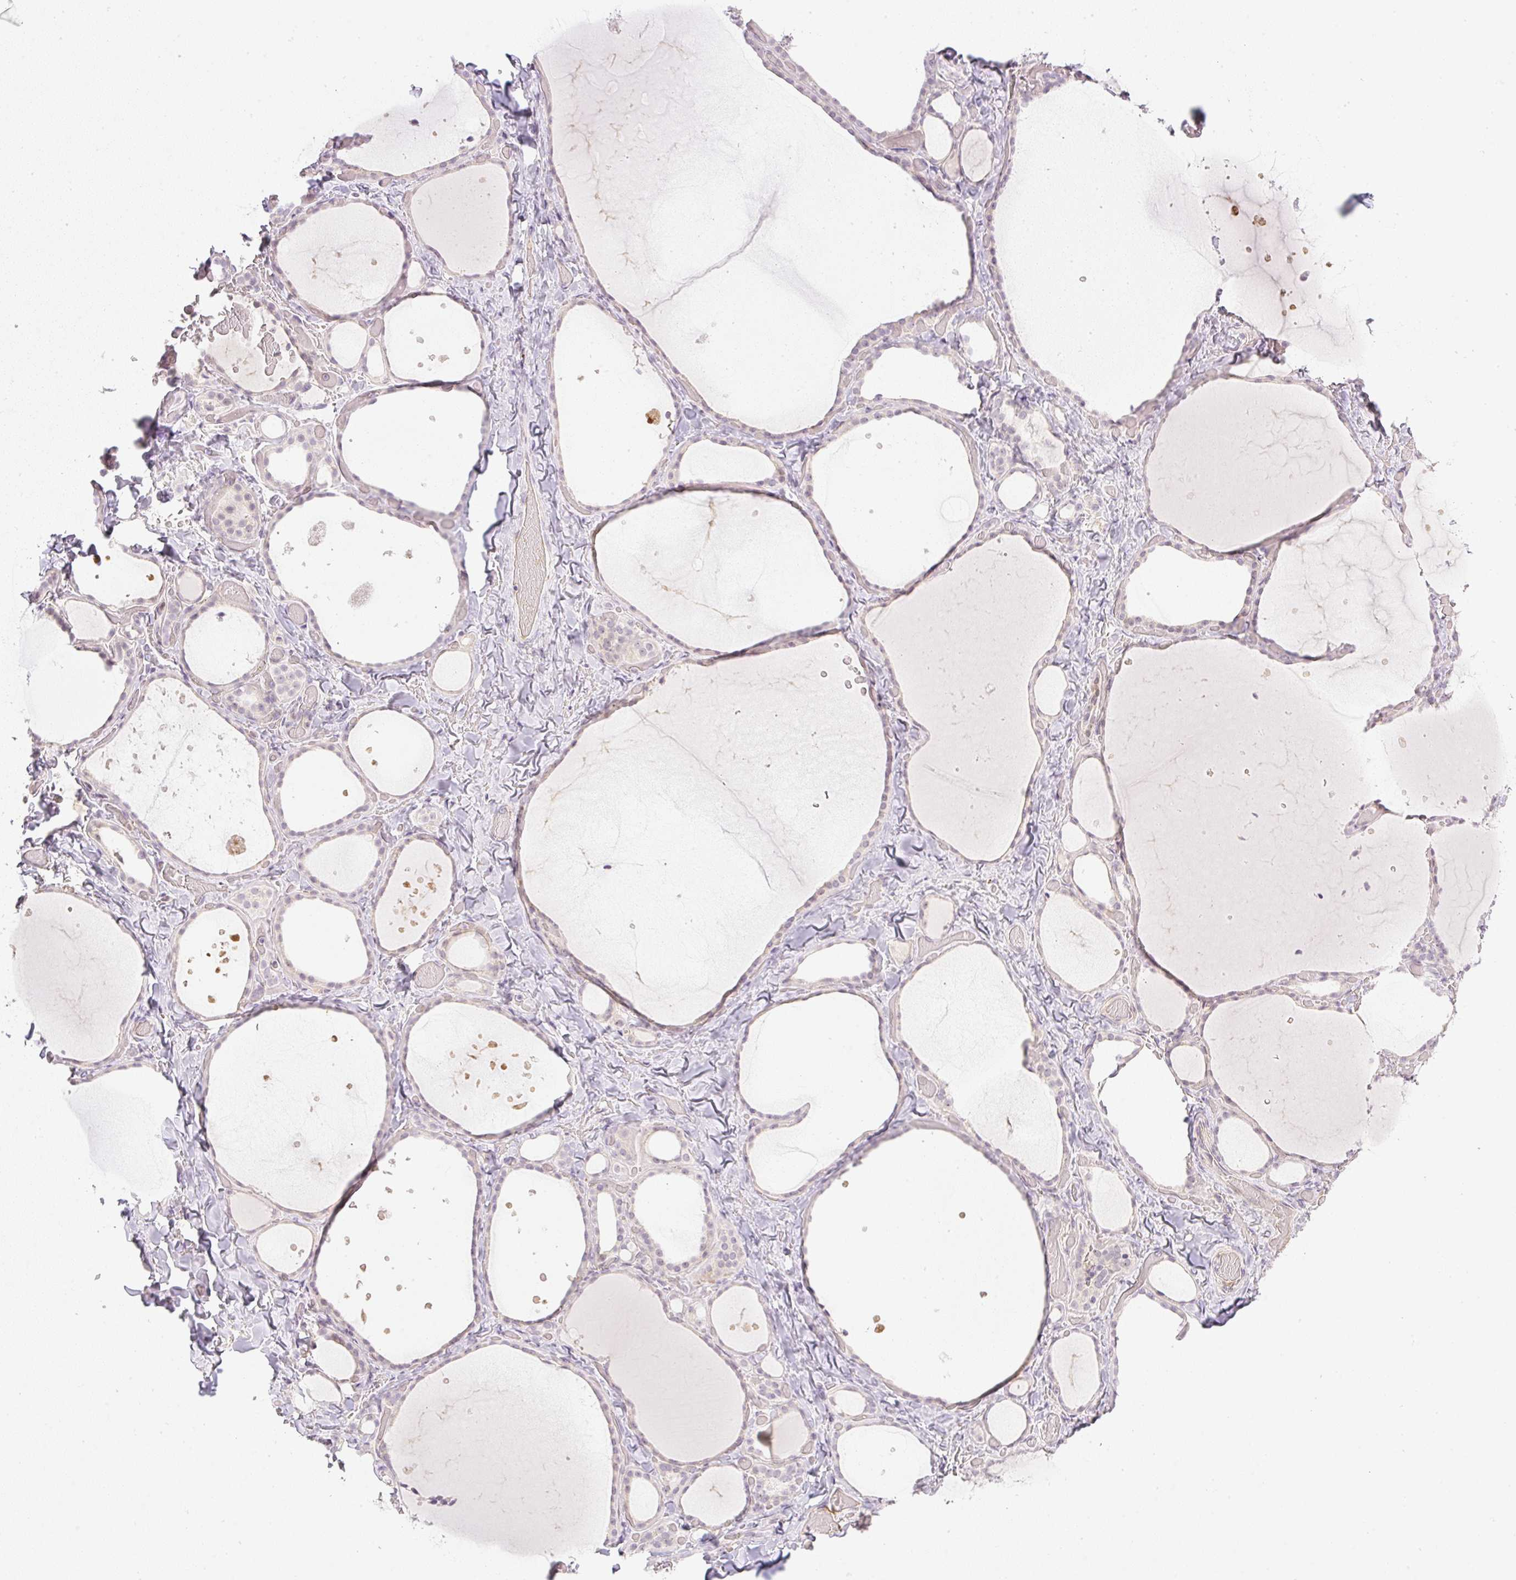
{"staining": {"intensity": "weak", "quantity": "25%-75%", "location": "cytoplasmic/membranous,nuclear"}, "tissue": "thyroid gland", "cell_type": "Glandular cells", "image_type": "normal", "snomed": [{"axis": "morphology", "description": "Normal tissue, NOS"}, {"axis": "topography", "description": "Thyroid gland"}], "caption": "Approximately 25%-75% of glandular cells in unremarkable thyroid gland exhibit weak cytoplasmic/membranous,nuclear protein staining as visualized by brown immunohistochemical staining.", "gene": "AAR2", "patient": {"sex": "female", "age": 36}}